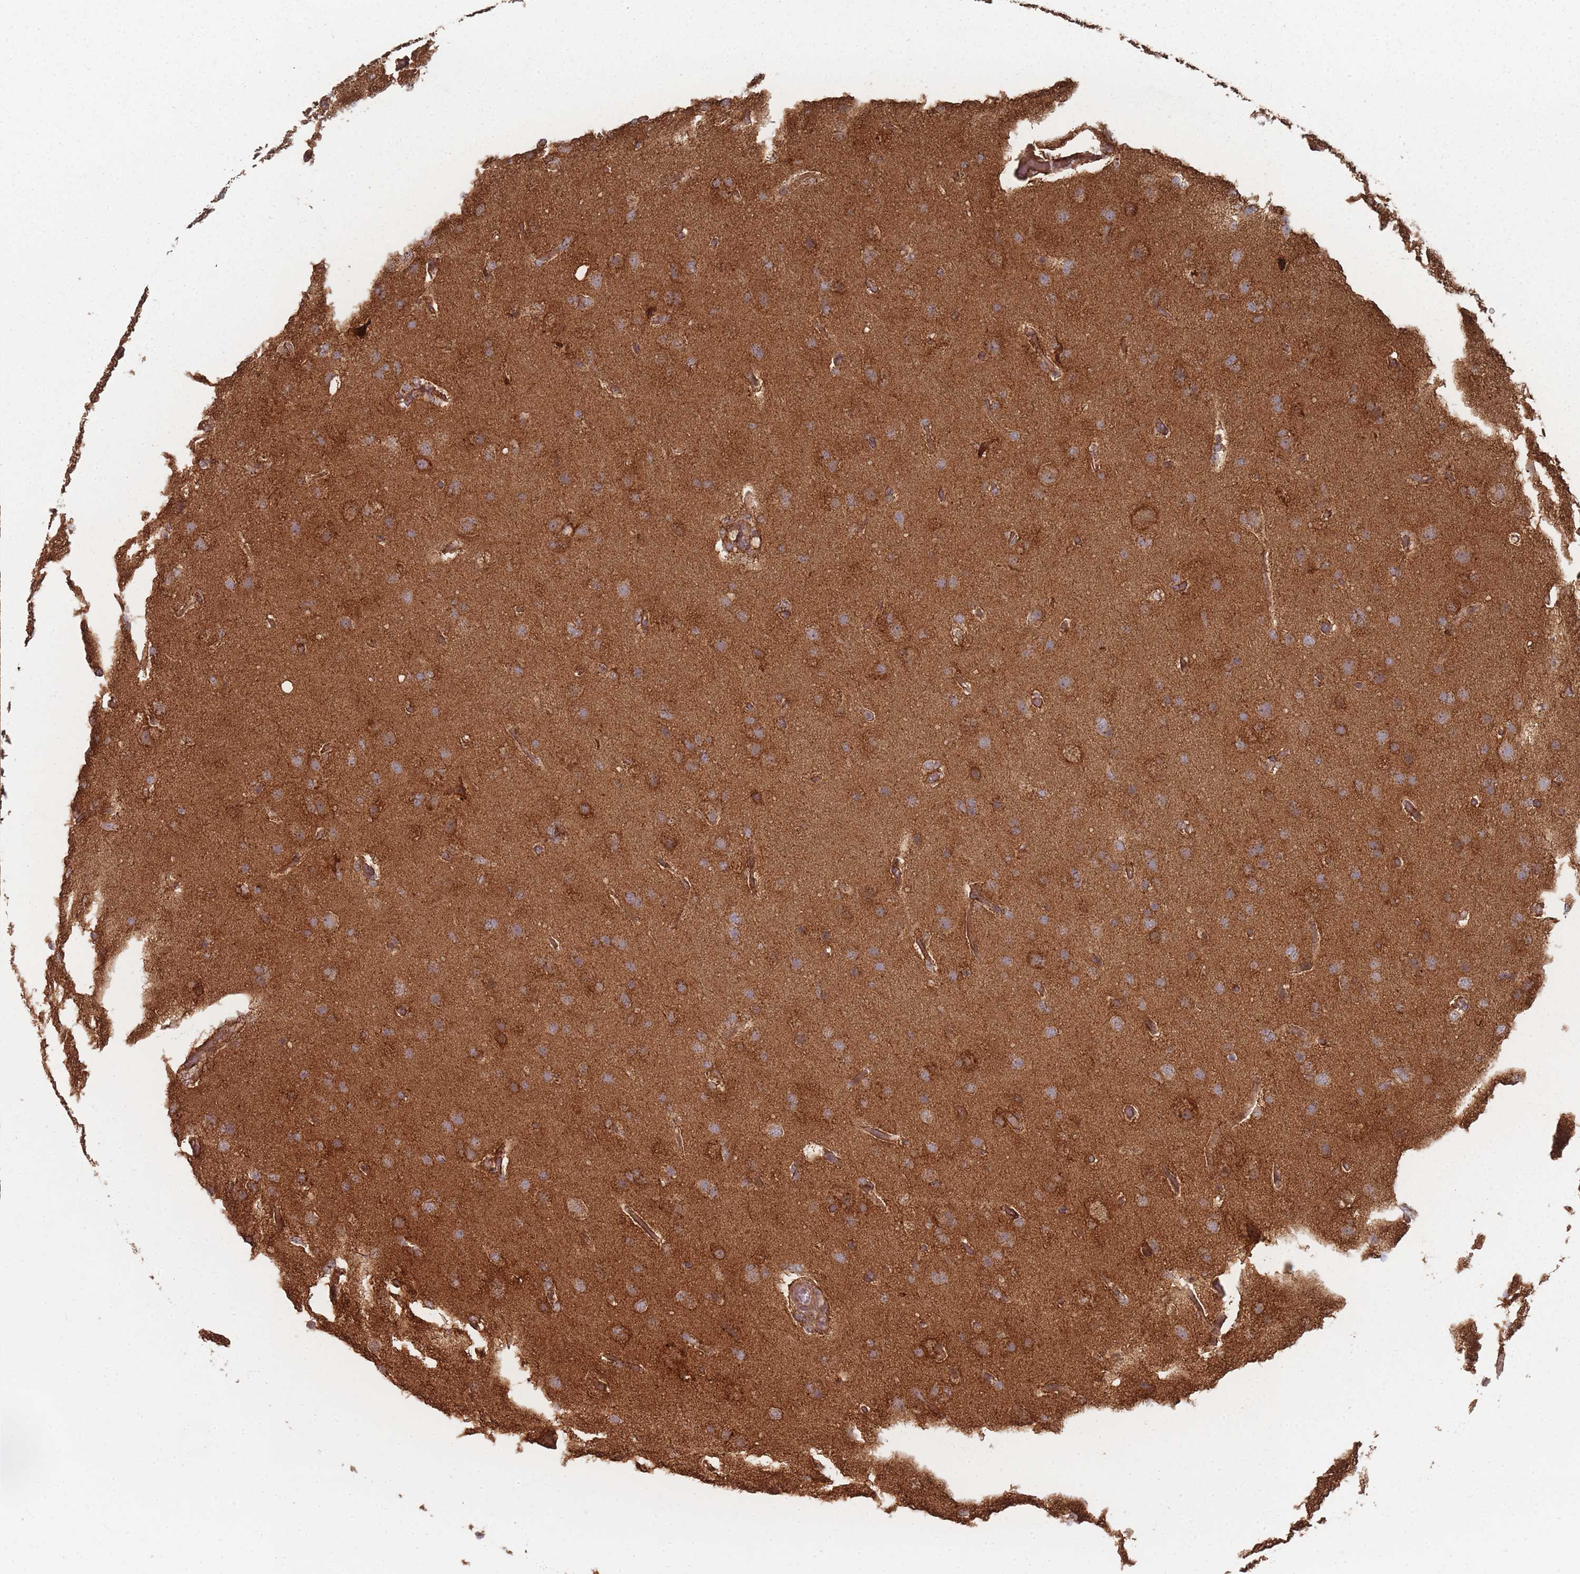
{"staining": {"intensity": "moderate", "quantity": ">75%", "location": "cytoplasmic/membranous"}, "tissue": "glioma", "cell_type": "Tumor cells", "image_type": "cancer", "snomed": [{"axis": "morphology", "description": "Glioma, malignant, High grade"}, {"axis": "topography", "description": "Brain"}], "caption": "Human high-grade glioma (malignant) stained with a protein marker shows moderate staining in tumor cells.", "gene": "PSMB3", "patient": {"sex": "female", "age": 74}}